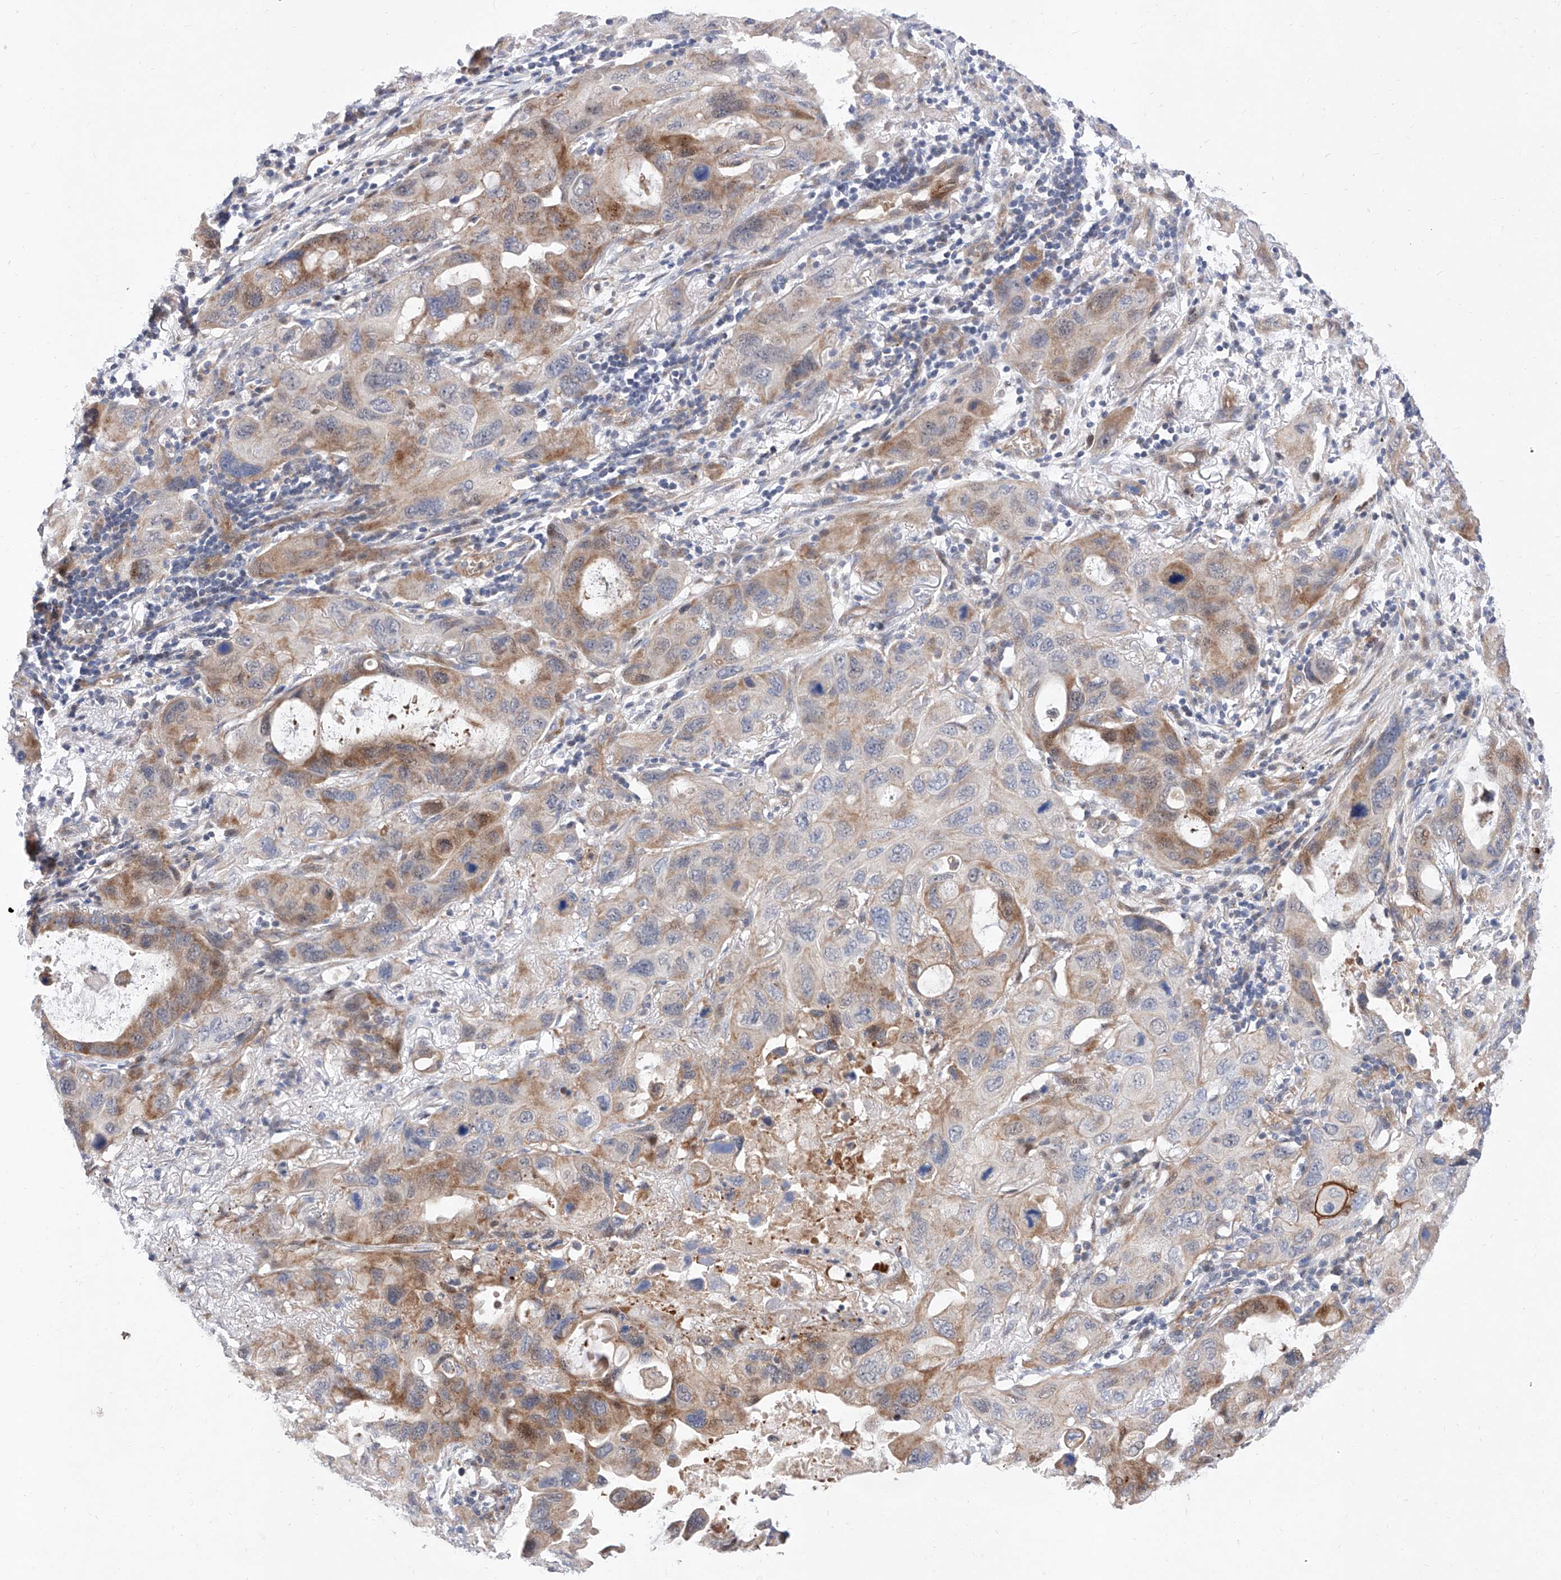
{"staining": {"intensity": "moderate", "quantity": "25%-75%", "location": "cytoplasmic/membranous"}, "tissue": "lung cancer", "cell_type": "Tumor cells", "image_type": "cancer", "snomed": [{"axis": "morphology", "description": "Squamous cell carcinoma, NOS"}, {"axis": "topography", "description": "Lung"}], "caption": "Lung cancer was stained to show a protein in brown. There is medium levels of moderate cytoplasmic/membranous staining in approximately 25%-75% of tumor cells. Immunohistochemistry (ihc) stains the protein in brown and the nuclei are stained blue.", "gene": "FUCA2", "patient": {"sex": "female", "age": 73}}